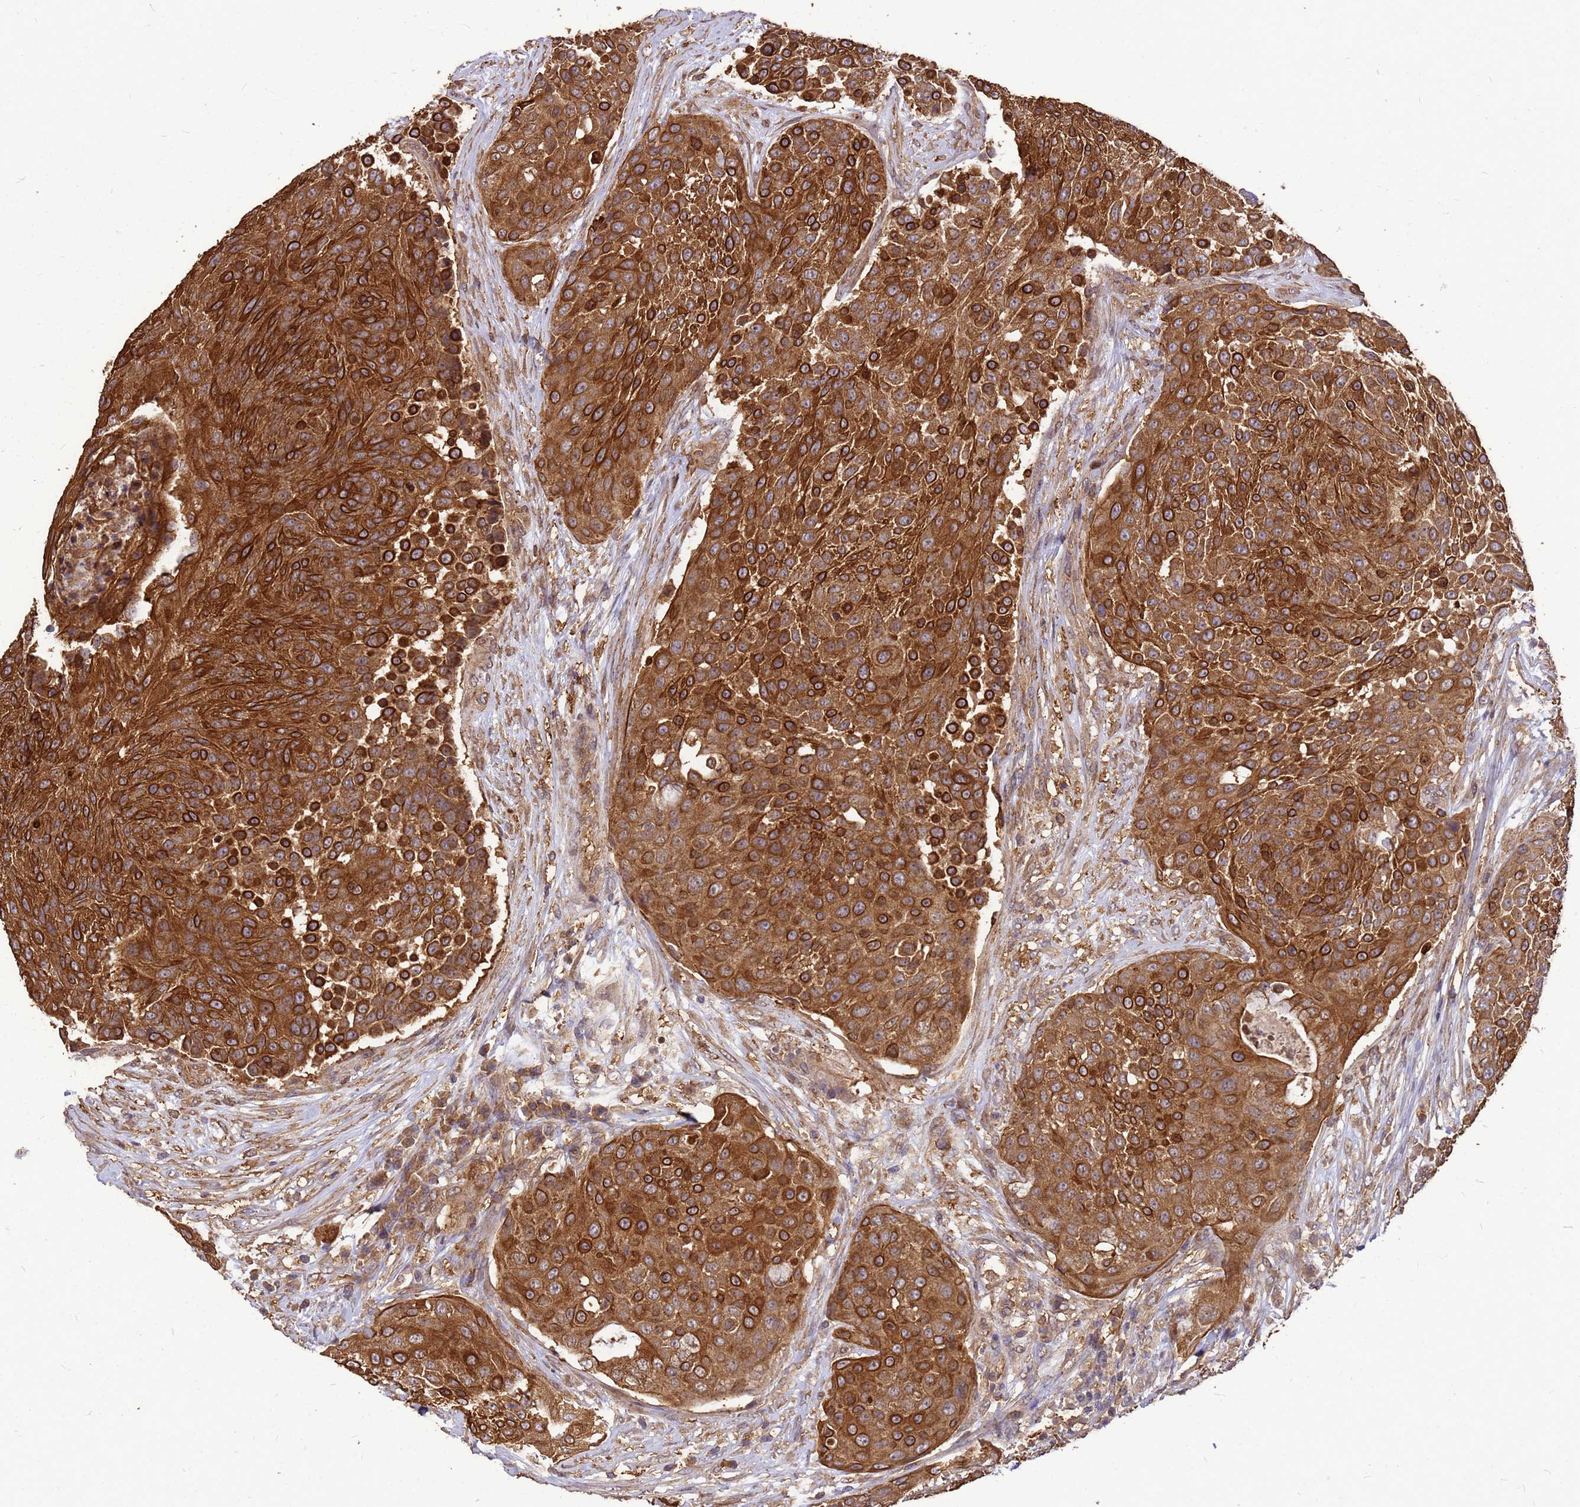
{"staining": {"intensity": "strong", "quantity": ">75%", "location": "cytoplasmic/membranous"}, "tissue": "urothelial cancer", "cell_type": "Tumor cells", "image_type": "cancer", "snomed": [{"axis": "morphology", "description": "Urothelial carcinoma, High grade"}, {"axis": "topography", "description": "Urinary bladder"}], "caption": "Urothelial cancer stained with a protein marker shows strong staining in tumor cells.", "gene": "ZNF618", "patient": {"sex": "female", "age": 63}}